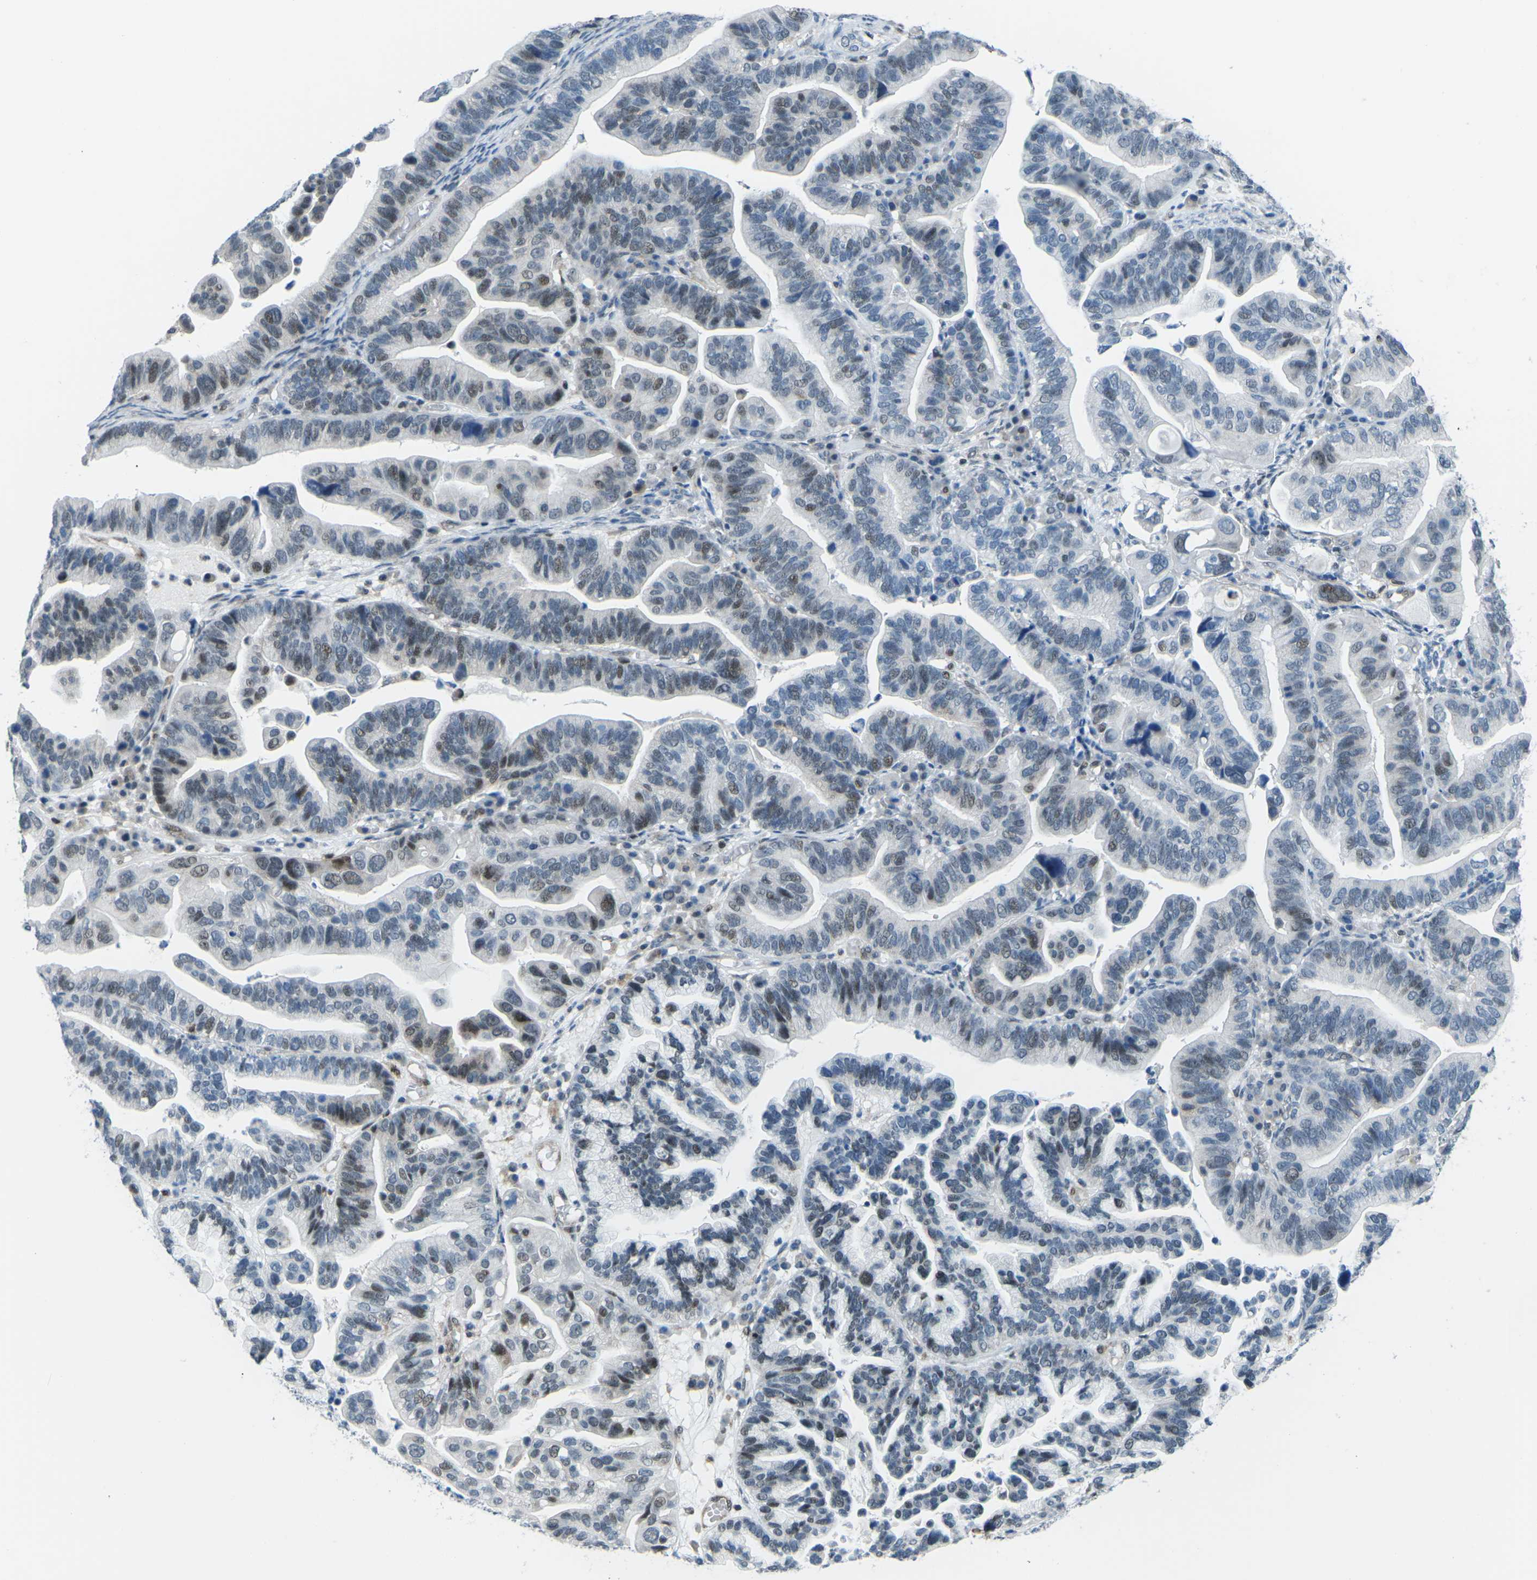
{"staining": {"intensity": "moderate", "quantity": "<25%", "location": "nuclear"}, "tissue": "ovarian cancer", "cell_type": "Tumor cells", "image_type": "cancer", "snomed": [{"axis": "morphology", "description": "Cystadenocarcinoma, serous, NOS"}, {"axis": "topography", "description": "Ovary"}], "caption": "High-power microscopy captured an immunohistochemistry (IHC) photomicrograph of ovarian serous cystadenocarcinoma, revealing moderate nuclear expression in approximately <25% of tumor cells.", "gene": "MBNL1", "patient": {"sex": "female", "age": 56}}